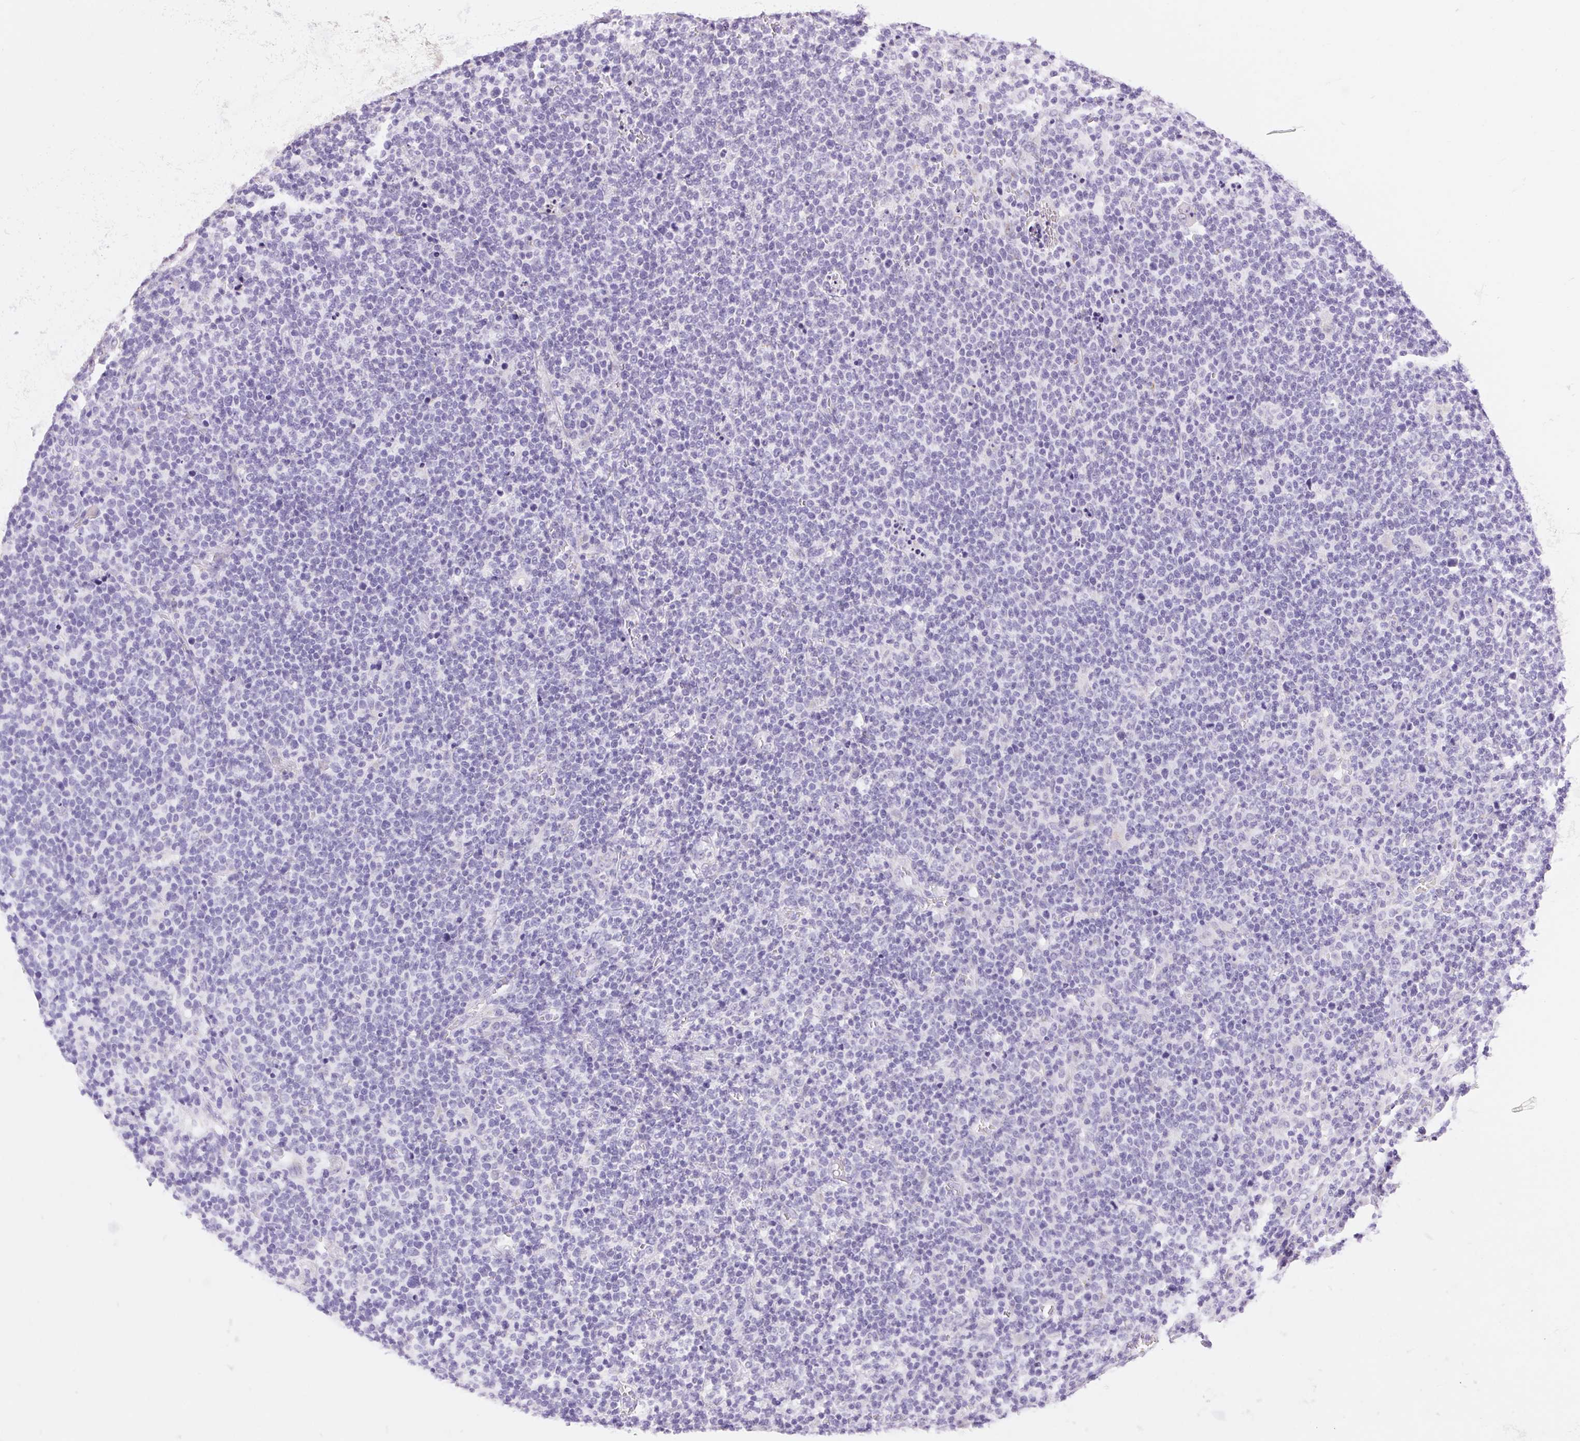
{"staining": {"intensity": "negative", "quantity": "none", "location": "none"}, "tissue": "lymphoma", "cell_type": "Tumor cells", "image_type": "cancer", "snomed": [{"axis": "morphology", "description": "Malignant lymphoma, non-Hodgkin's type, High grade"}, {"axis": "topography", "description": "Lymph node"}], "caption": "There is no significant positivity in tumor cells of lymphoma.", "gene": "SERPINB3", "patient": {"sex": "male", "age": 61}}